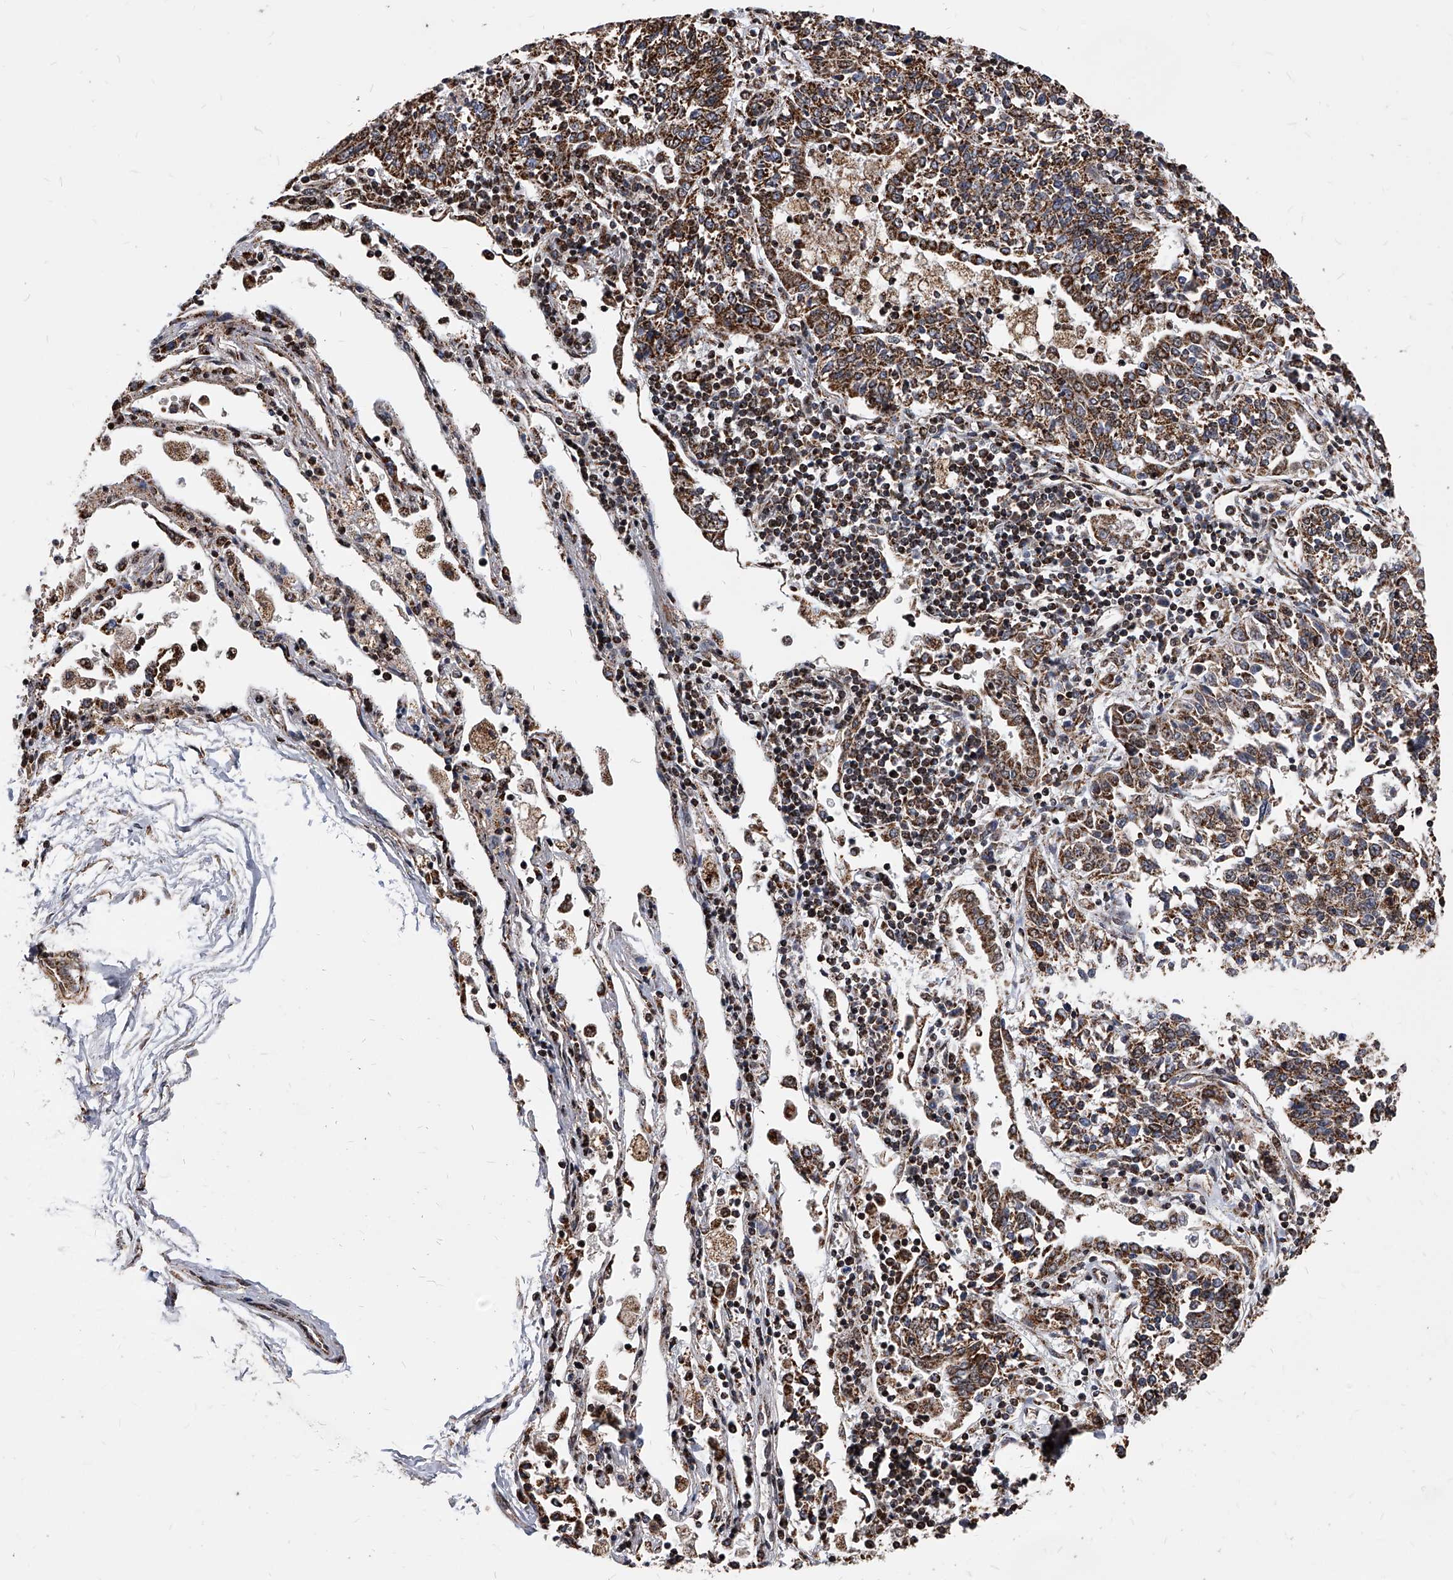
{"staining": {"intensity": "moderate", "quantity": ">75%", "location": "cytoplasmic/membranous"}, "tissue": "lung cancer", "cell_type": "Tumor cells", "image_type": "cancer", "snomed": [{"axis": "morphology", "description": "Normal tissue, NOS"}, {"axis": "morphology", "description": "Squamous cell carcinoma, NOS"}, {"axis": "topography", "description": "Cartilage tissue"}, {"axis": "topography", "description": "Lung"}, {"axis": "topography", "description": "Peripheral nerve tissue"}], "caption": "Human lung cancer stained for a protein (brown) reveals moderate cytoplasmic/membranous positive positivity in about >75% of tumor cells.", "gene": "DUSP22", "patient": {"sex": "female", "age": 49}}